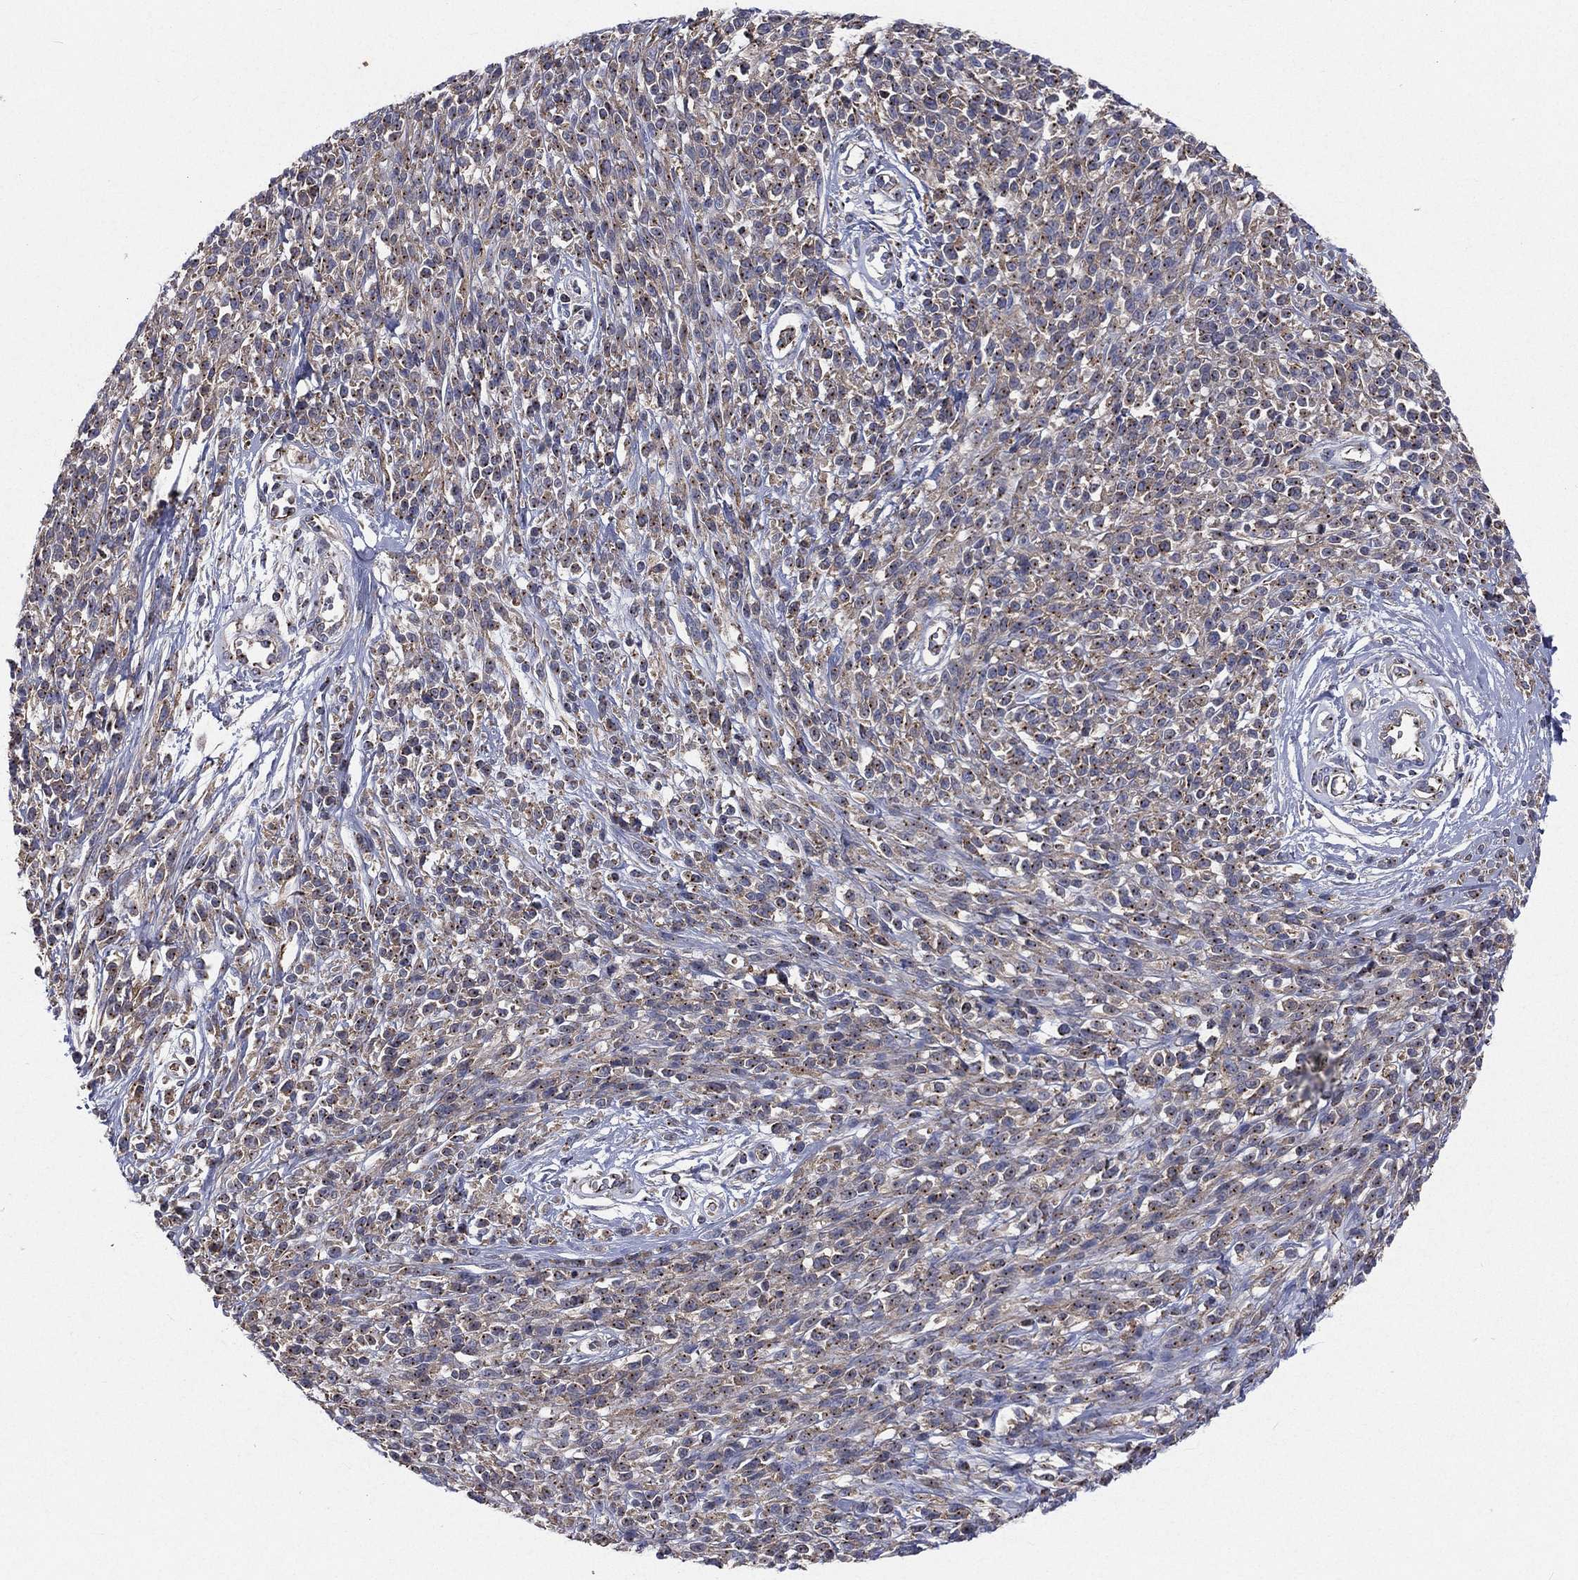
{"staining": {"intensity": "moderate", "quantity": ">75%", "location": "cytoplasmic/membranous"}, "tissue": "melanoma", "cell_type": "Tumor cells", "image_type": "cancer", "snomed": [{"axis": "morphology", "description": "Malignant melanoma, NOS"}, {"axis": "topography", "description": "Skin"}, {"axis": "topography", "description": "Skin of trunk"}], "caption": "There is medium levels of moderate cytoplasmic/membranous staining in tumor cells of melanoma, as demonstrated by immunohistochemical staining (brown color).", "gene": "CROCC", "patient": {"sex": "male", "age": 74}}